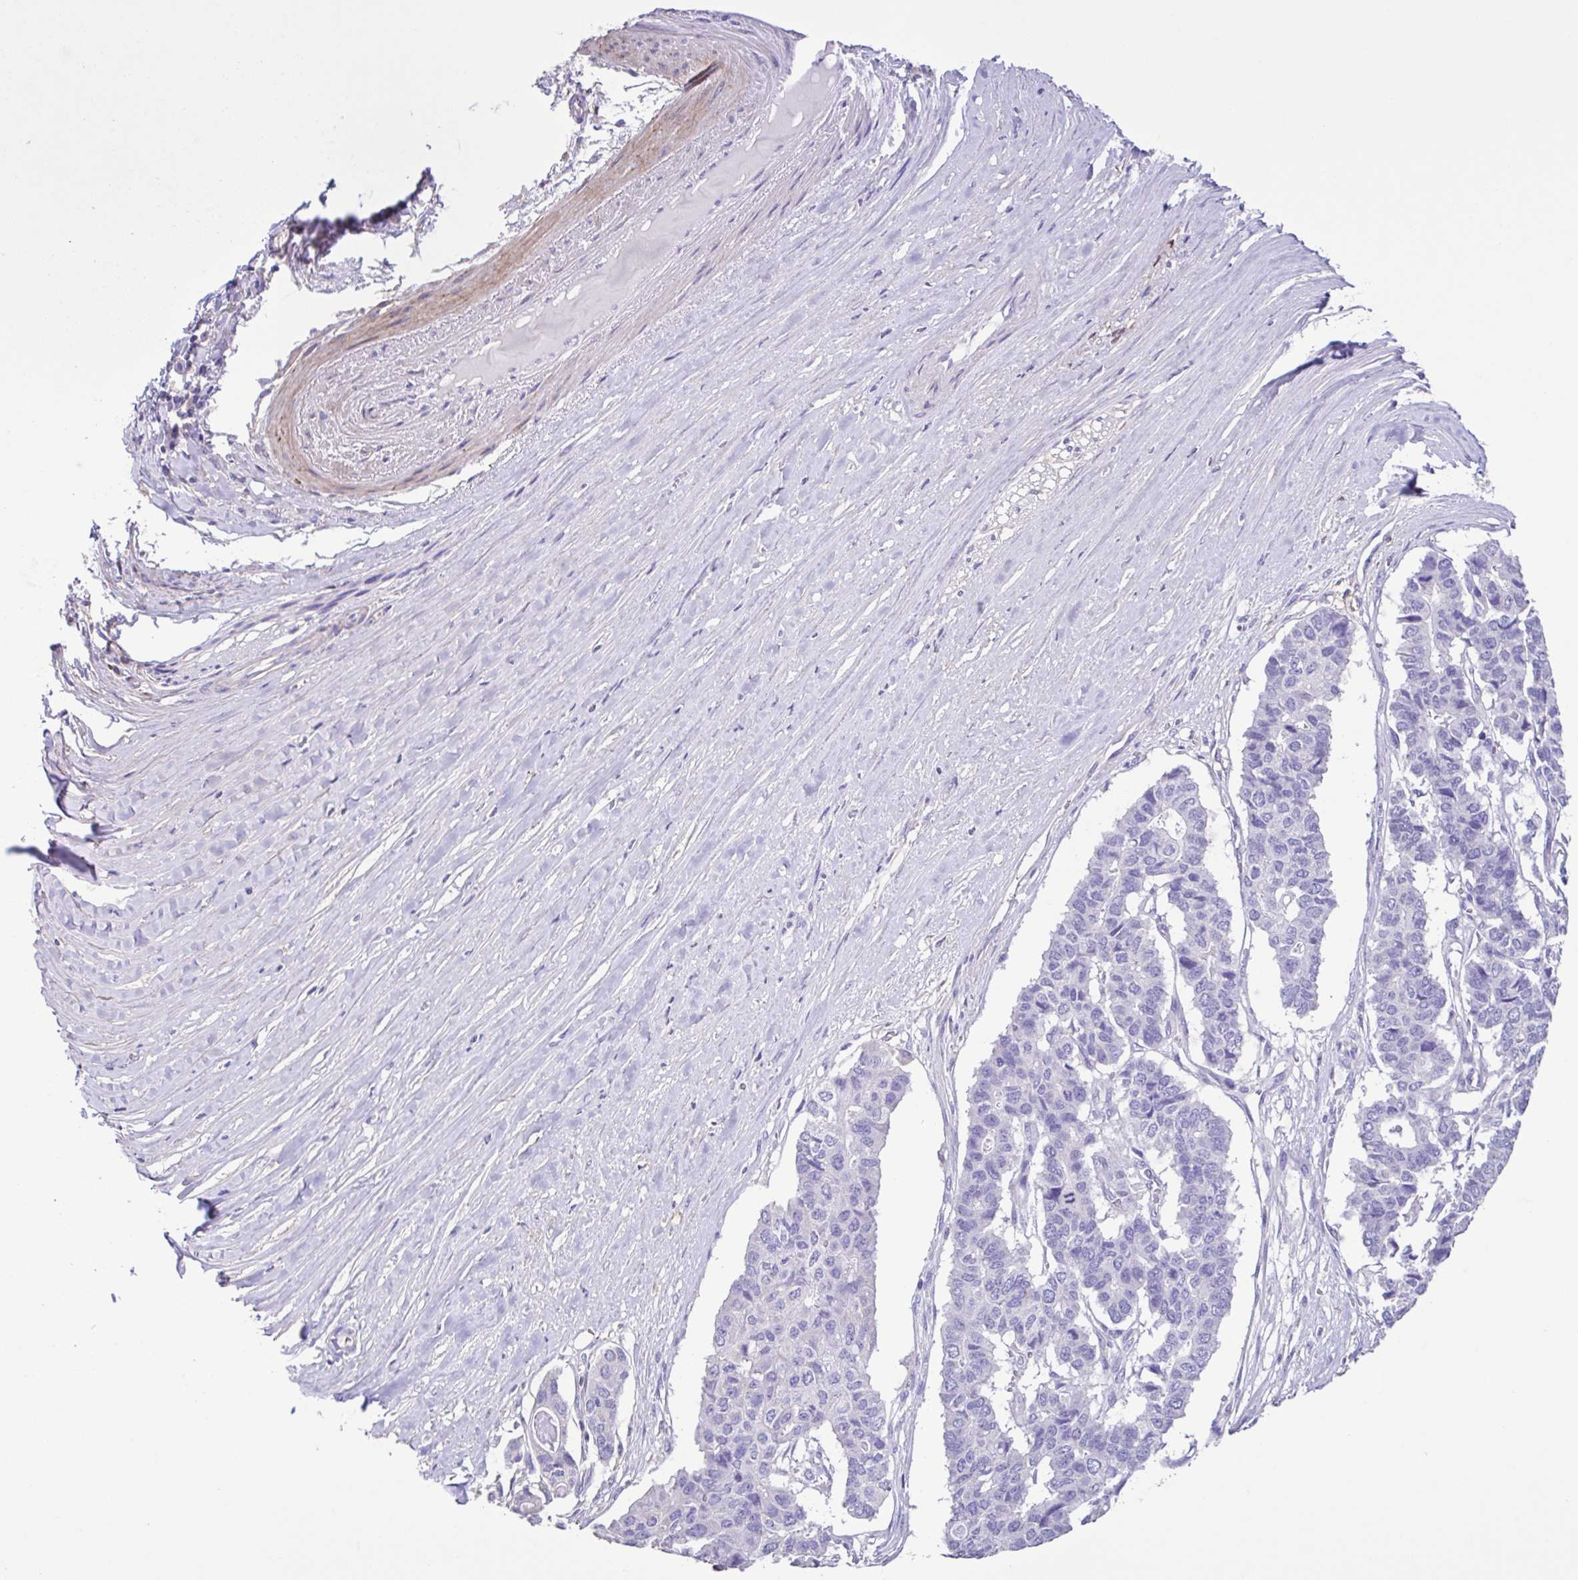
{"staining": {"intensity": "negative", "quantity": "none", "location": "none"}, "tissue": "pancreatic cancer", "cell_type": "Tumor cells", "image_type": "cancer", "snomed": [{"axis": "morphology", "description": "Adenocarcinoma, NOS"}, {"axis": "topography", "description": "Pancreas"}], "caption": "IHC photomicrograph of neoplastic tissue: pancreatic cancer (adenocarcinoma) stained with DAB (3,3'-diaminobenzidine) reveals no significant protein expression in tumor cells.", "gene": "PLA2G4E", "patient": {"sex": "male", "age": 50}}